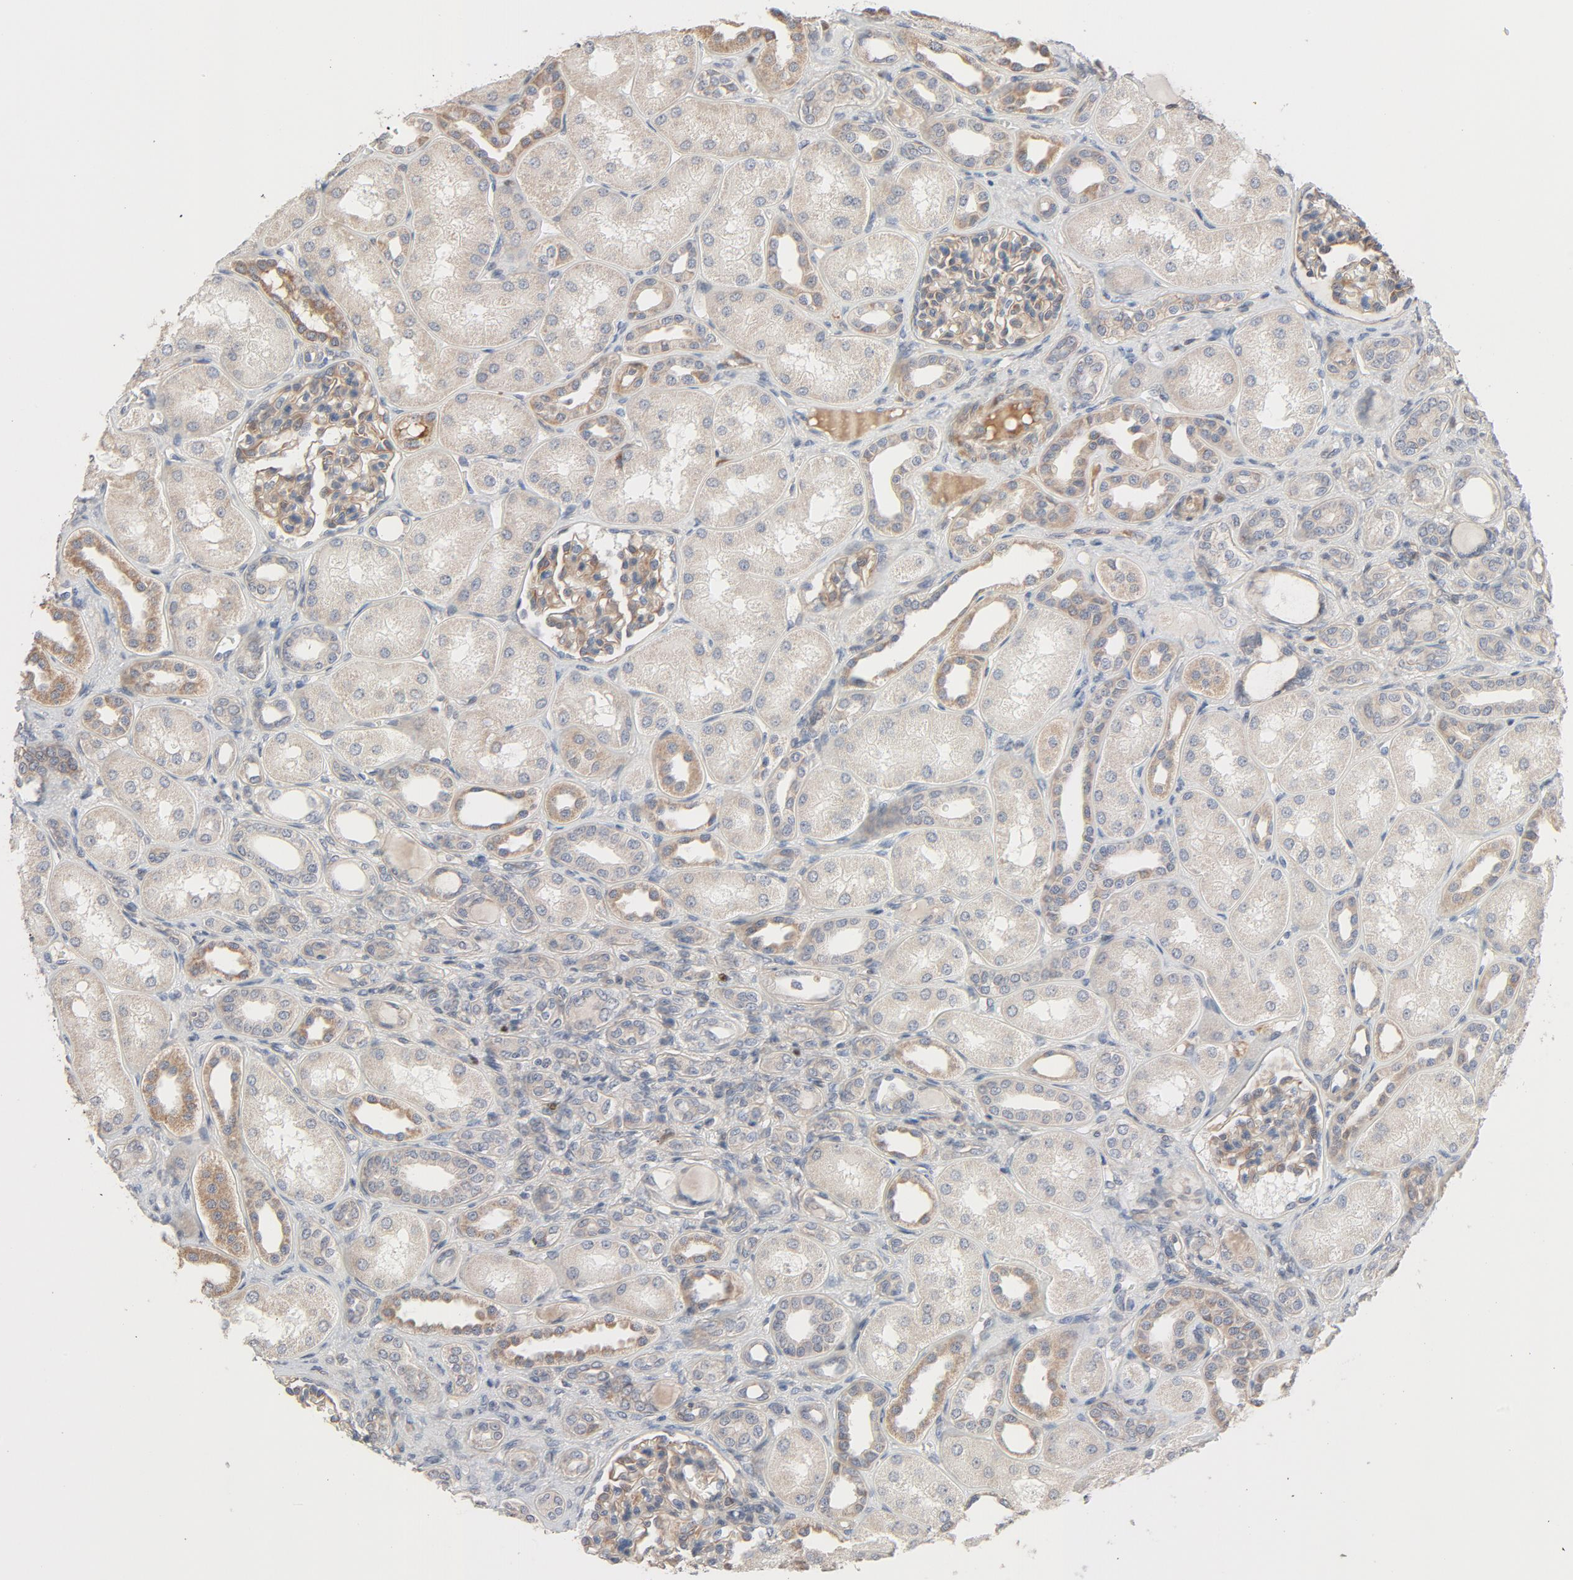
{"staining": {"intensity": "moderate", "quantity": ">75%", "location": "cytoplasmic/membranous"}, "tissue": "kidney", "cell_type": "Cells in glomeruli", "image_type": "normal", "snomed": [{"axis": "morphology", "description": "Normal tissue, NOS"}, {"axis": "topography", "description": "Kidney"}], "caption": "DAB immunohistochemical staining of normal human kidney shows moderate cytoplasmic/membranous protein staining in approximately >75% of cells in glomeruli. (DAB IHC with brightfield microscopy, high magnification).", "gene": "TRIOBP", "patient": {"sex": "male", "age": 7}}